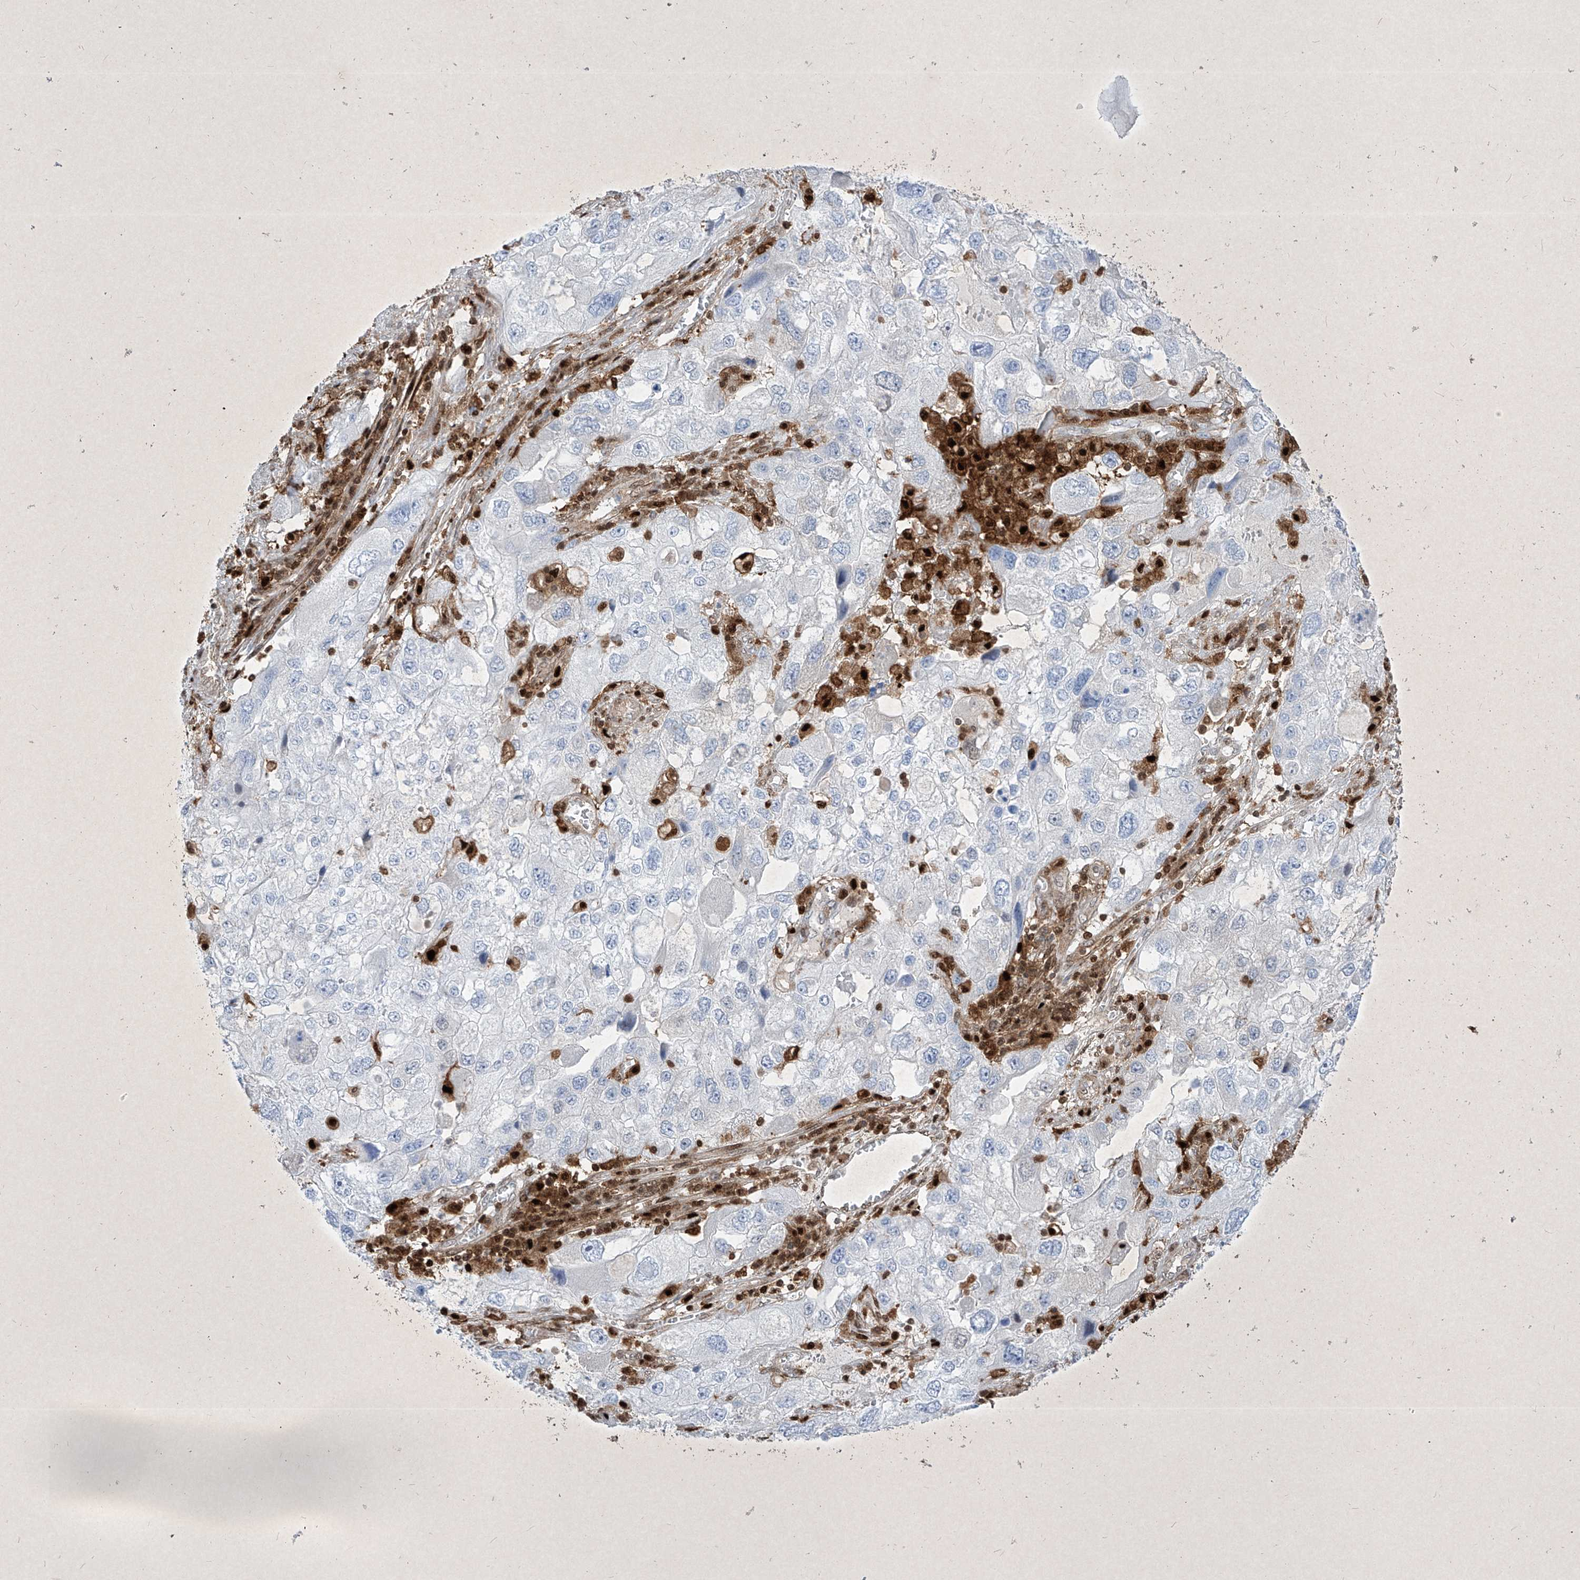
{"staining": {"intensity": "negative", "quantity": "none", "location": "none"}, "tissue": "endometrial cancer", "cell_type": "Tumor cells", "image_type": "cancer", "snomed": [{"axis": "morphology", "description": "Adenocarcinoma, NOS"}, {"axis": "topography", "description": "Endometrium"}], "caption": "A histopathology image of human endometrial adenocarcinoma is negative for staining in tumor cells.", "gene": "PSMB10", "patient": {"sex": "female", "age": 49}}